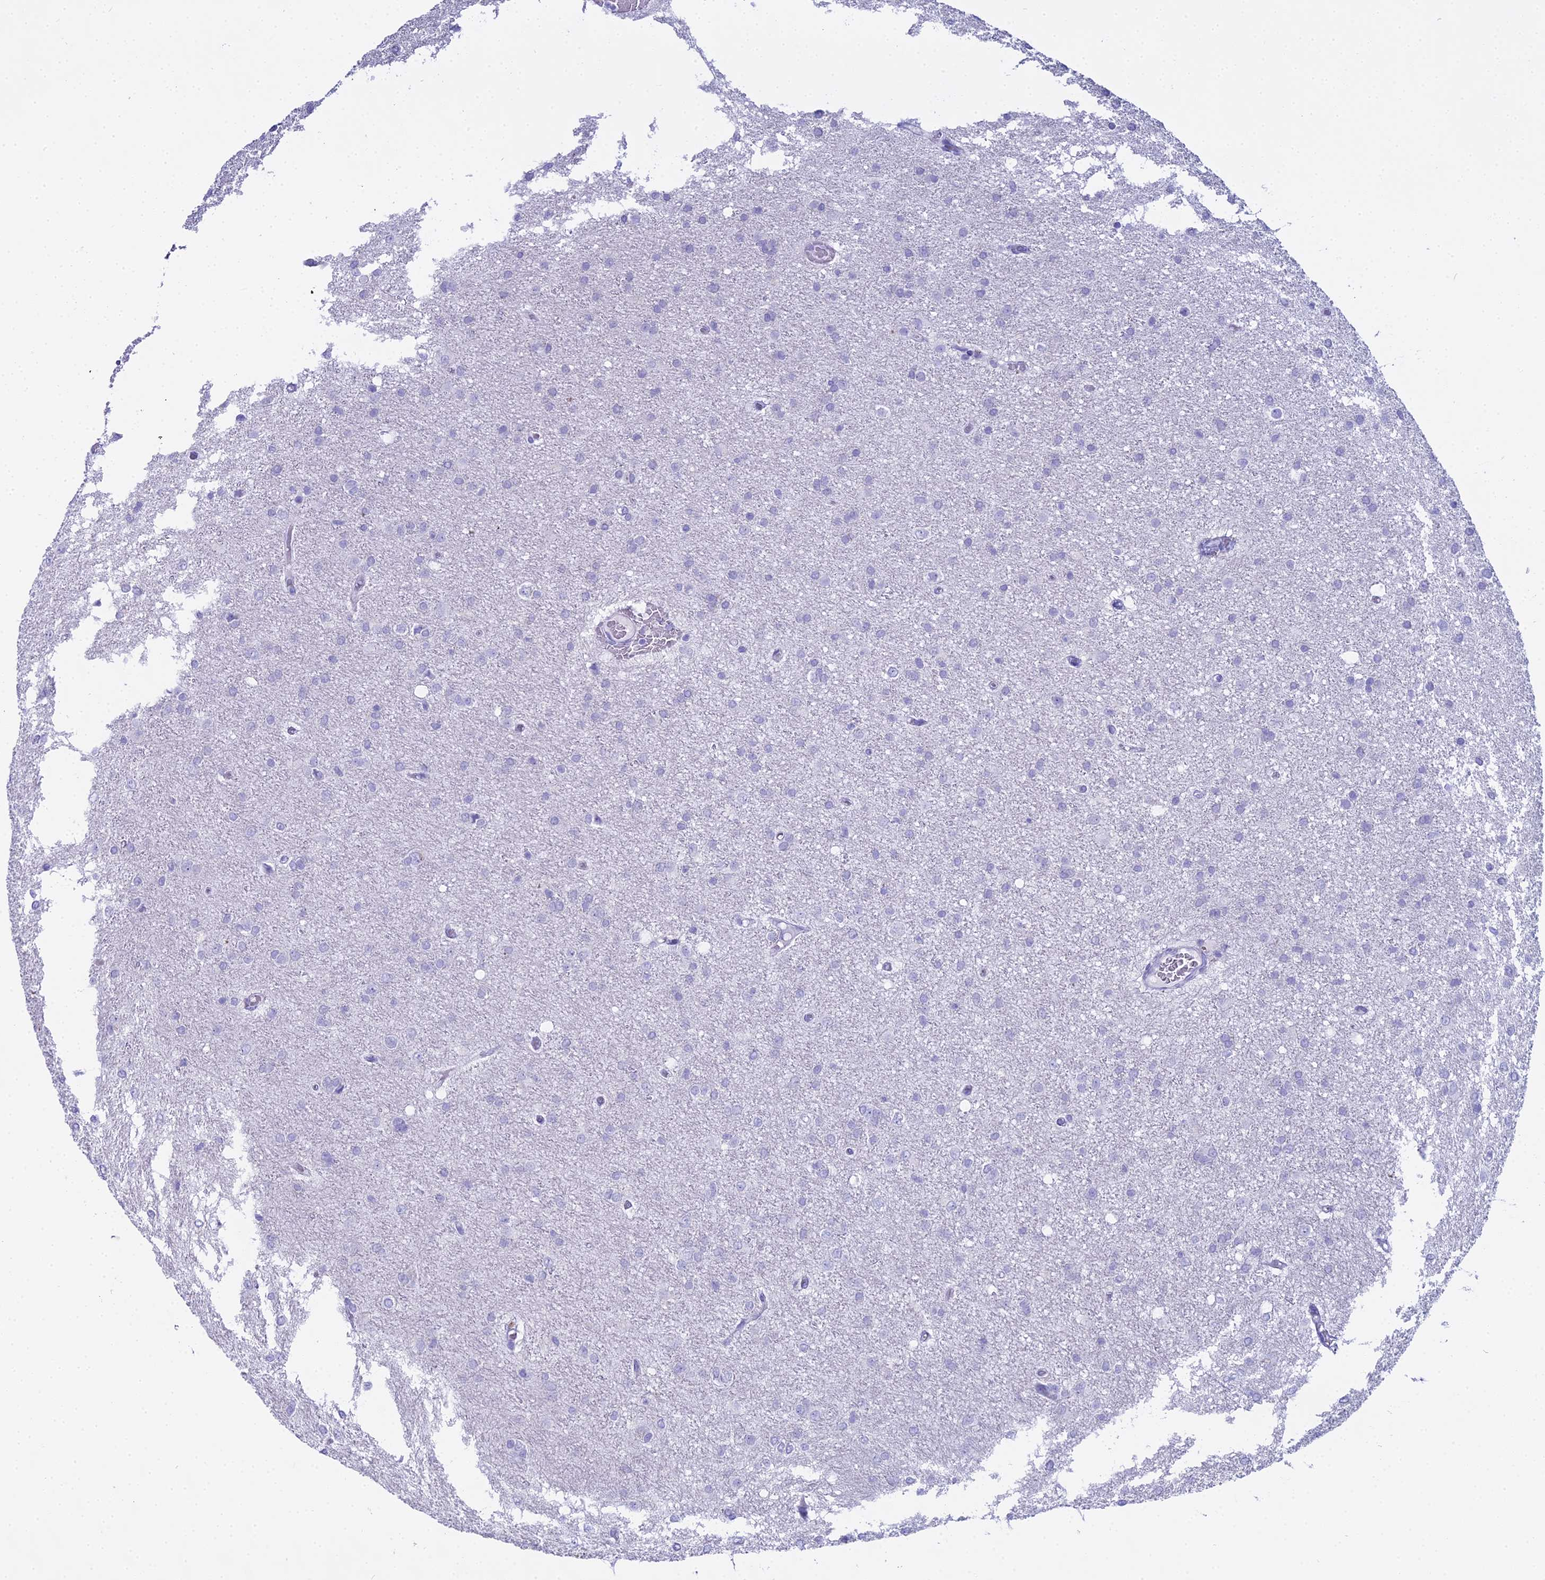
{"staining": {"intensity": "negative", "quantity": "none", "location": "none"}, "tissue": "glioma", "cell_type": "Tumor cells", "image_type": "cancer", "snomed": [{"axis": "morphology", "description": "Glioma, malignant, High grade"}, {"axis": "topography", "description": "Brain"}], "caption": "High power microscopy photomicrograph of an IHC micrograph of glioma, revealing no significant staining in tumor cells.", "gene": "CGB2", "patient": {"sex": "female", "age": 50}}